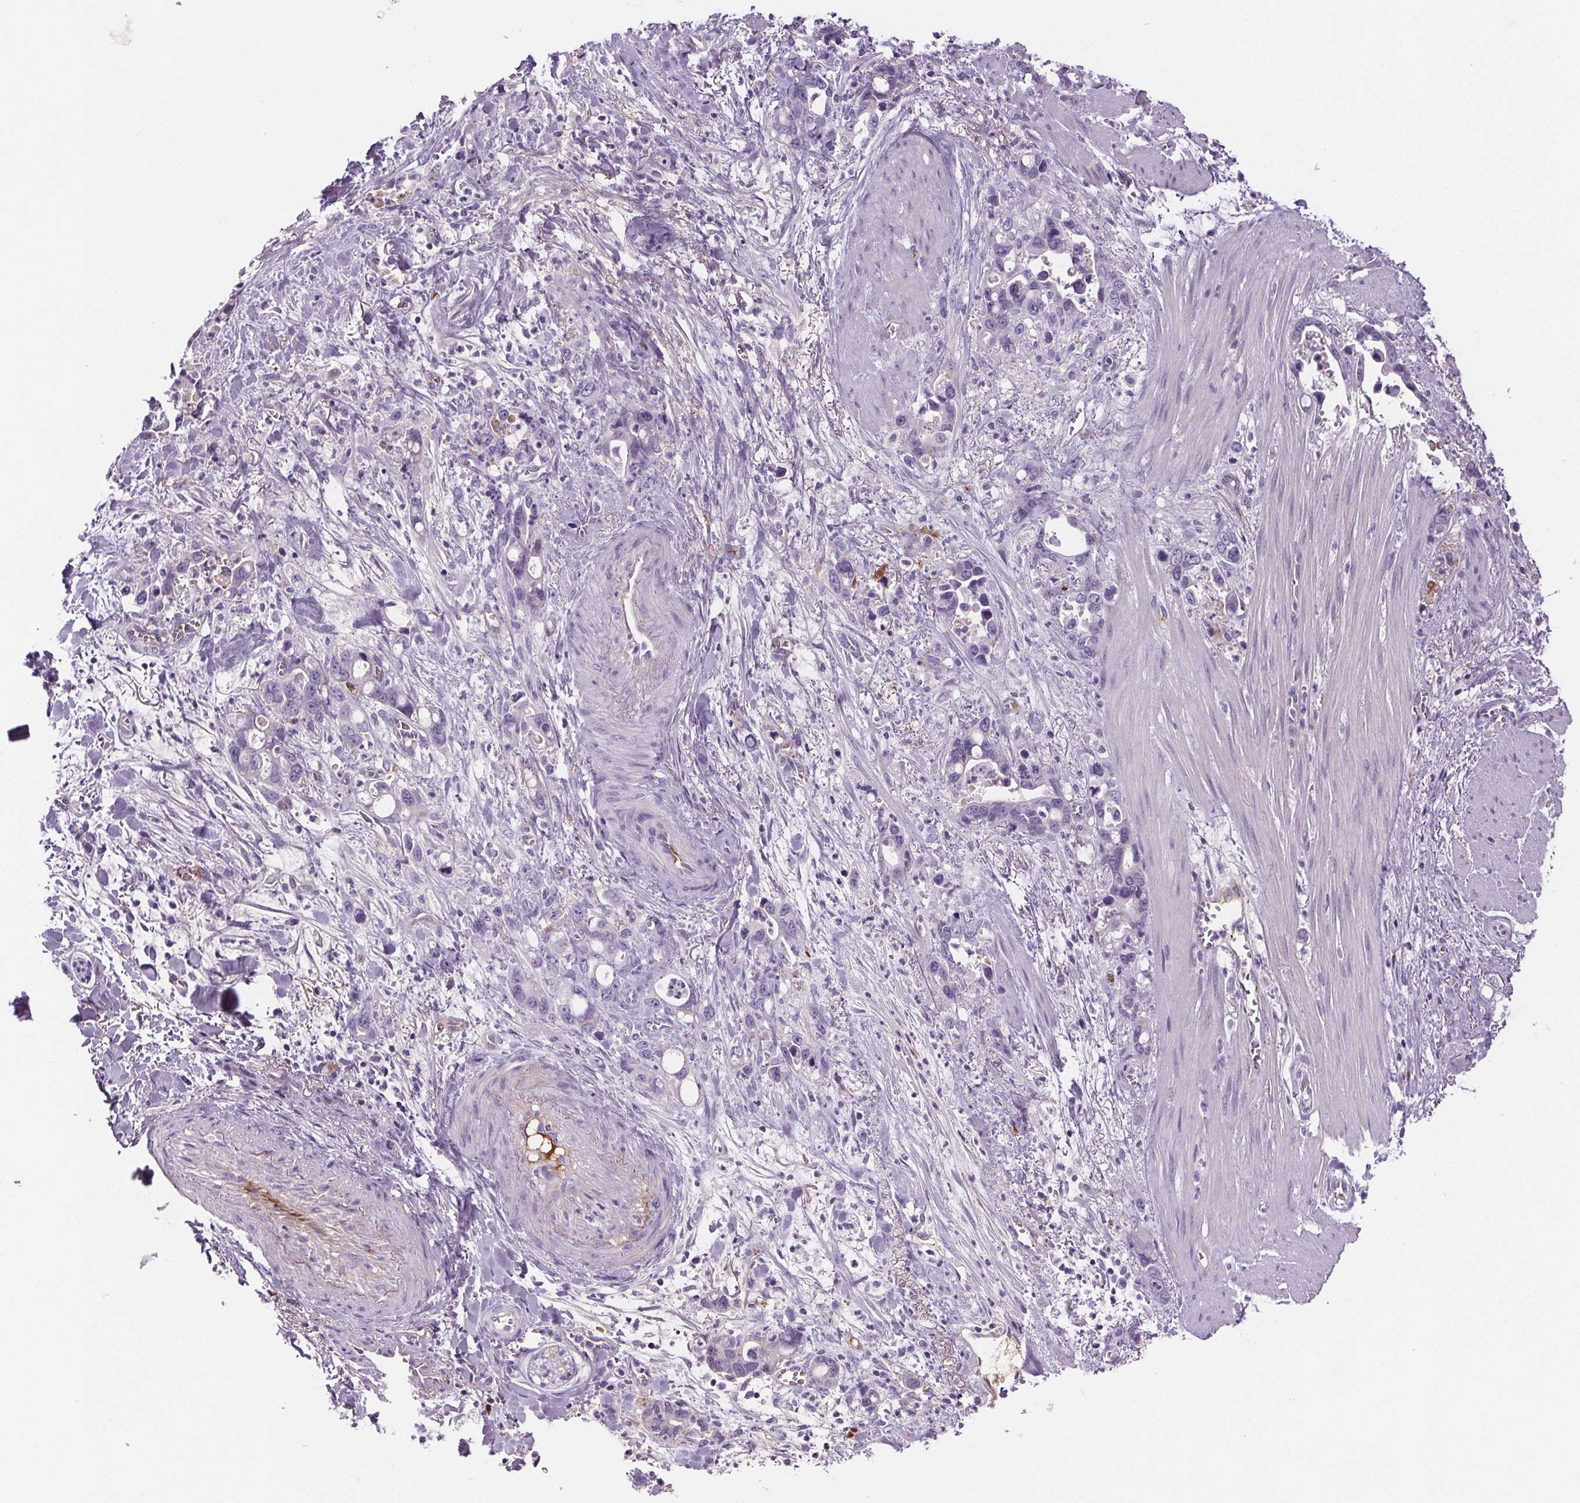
{"staining": {"intensity": "negative", "quantity": "none", "location": "none"}, "tissue": "stomach cancer", "cell_type": "Tumor cells", "image_type": "cancer", "snomed": [{"axis": "morphology", "description": "Normal tissue, NOS"}, {"axis": "morphology", "description": "Adenocarcinoma, NOS"}, {"axis": "topography", "description": "Esophagus"}, {"axis": "topography", "description": "Stomach, upper"}], "caption": "Protein analysis of adenocarcinoma (stomach) displays no significant staining in tumor cells.", "gene": "CD5L", "patient": {"sex": "male", "age": 74}}